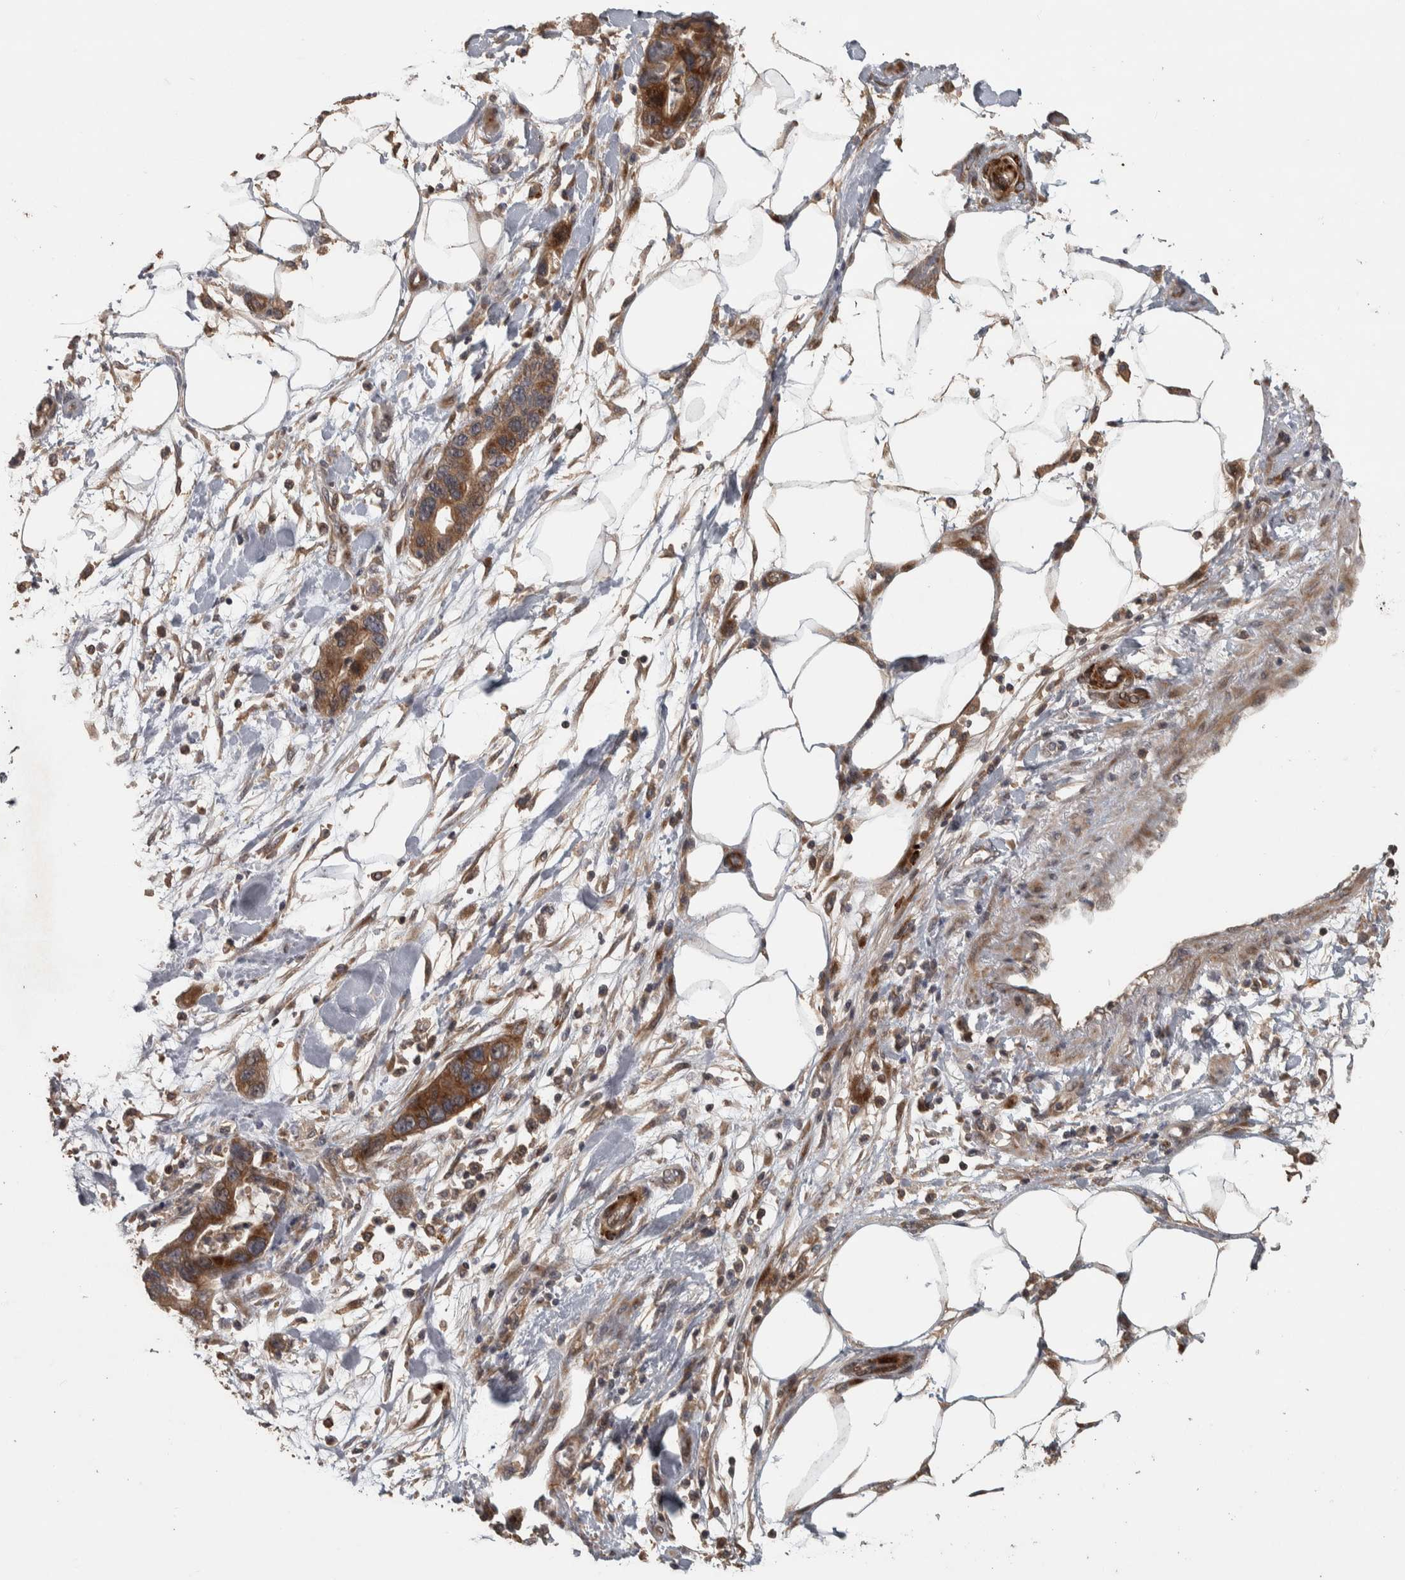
{"staining": {"intensity": "strong", "quantity": ">75%", "location": "cytoplasmic/membranous"}, "tissue": "pancreatic cancer", "cell_type": "Tumor cells", "image_type": "cancer", "snomed": [{"axis": "morphology", "description": "Normal tissue, NOS"}, {"axis": "morphology", "description": "Adenocarcinoma, NOS"}, {"axis": "topography", "description": "Pancreas"}], "caption": "About >75% of tumor cells in human adenocarcinoma (pancreatic) exhibit strong cytoplasmic/membranous protein expression as visualized by brown immunohistochemical staining.", "gene": "ERAL1", "patient": {"sex": "female", "age": 71}}